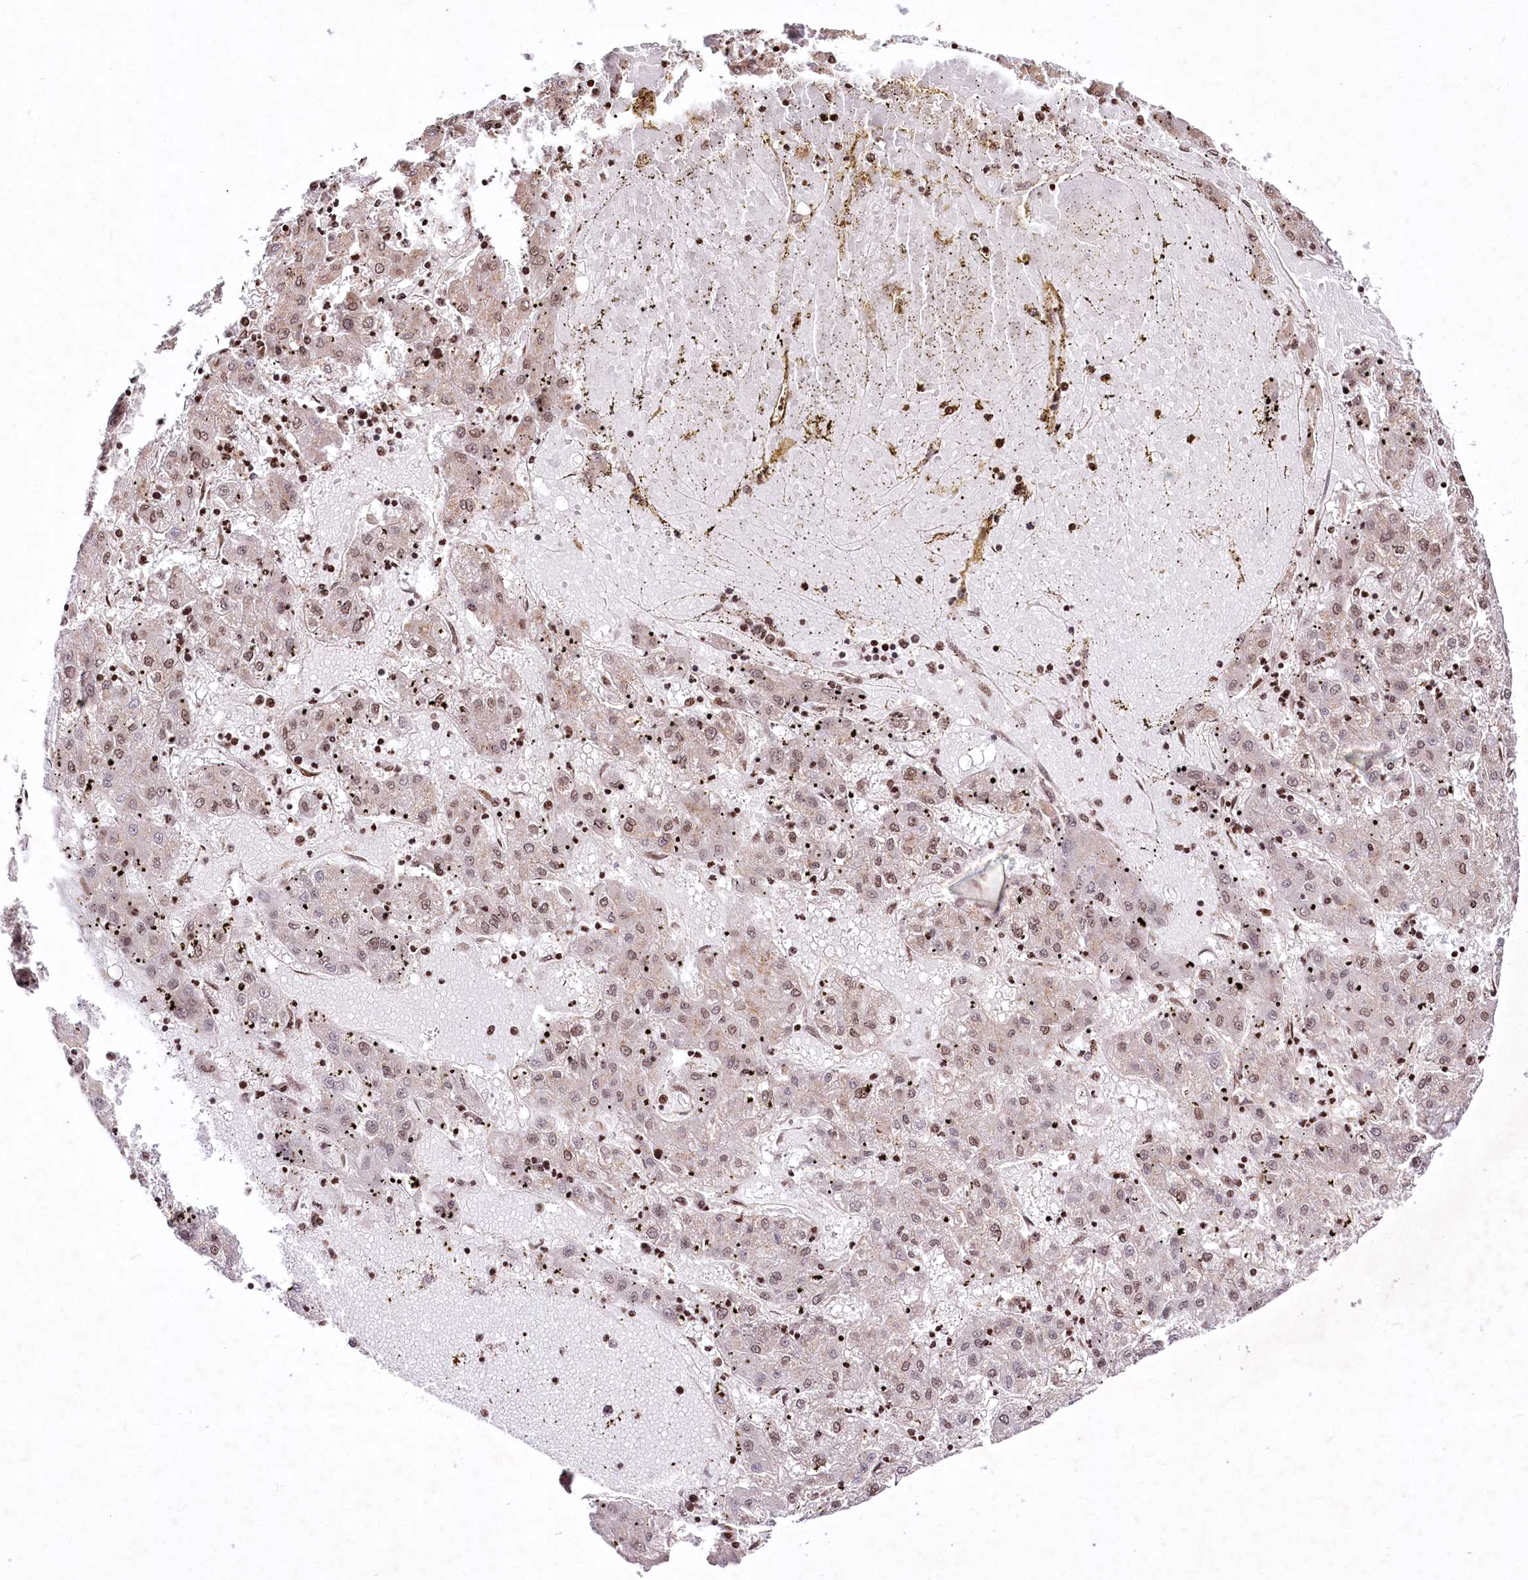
{"staining": {"intensity": "weak", "quantity": "25%-75%", "location": "nuclear"}, "tissue": "liver cancer", "cell_type": "Tumor cells", "image_type": "cancer", "snomed": [{"axis": "morphology", "description": "Carcinoma, Hepatocellular, NOS"}, {"axis": "topography", "description": "Liver"}], "caption": "Immunohistochemical staining of human hepatocellular carcinoma (liver) reveals low levels of weak nuclear expression in approximately 25%-75% of tumor cells.", "gene": "ZFYVE27", "patient": {"sex": "male", "age": 72}}